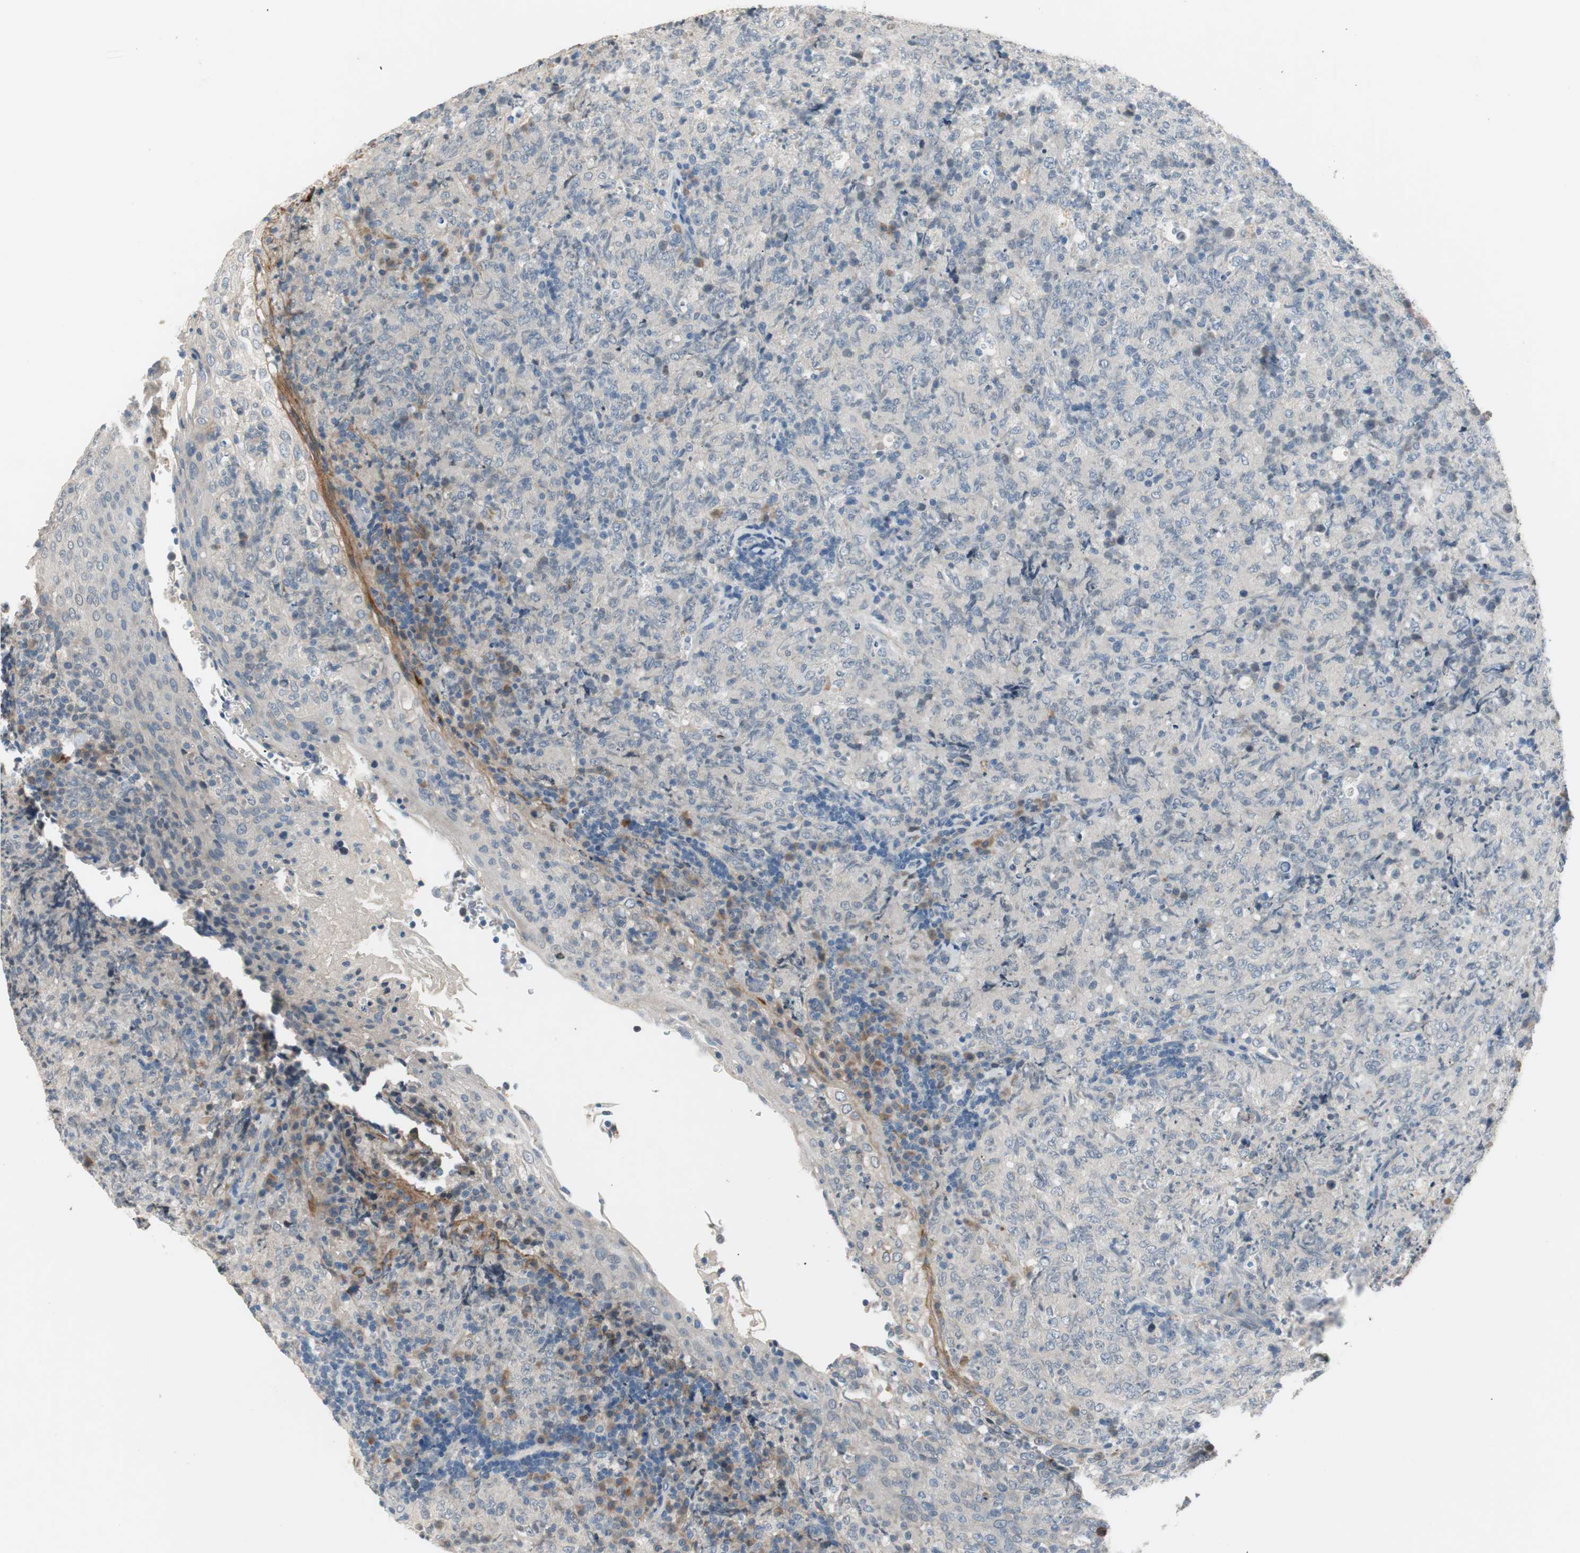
{"staining": {"intensity": "negative", "quantity": "none", "location": "none"}, "tissue": "lymphoma", "cell_type": "Tumor cells", "image_type": "cancer", "snomed": [{"axis": "morphology", "description": "Malignant lymphoma, non-Hodgkin's type, High grade"}, {"axis": "topography", "description": "Tonsil"}], "caption": "Lymphoma was stained to show a protein in brown. There is no significant positivity in tumor cells. (DAB (3,3'-diaminobenzidine) immunohistochemistry with hematoxylin counter stain).", "gene": "COL12A1", "patient": {"sex": "female", "age": 36}}